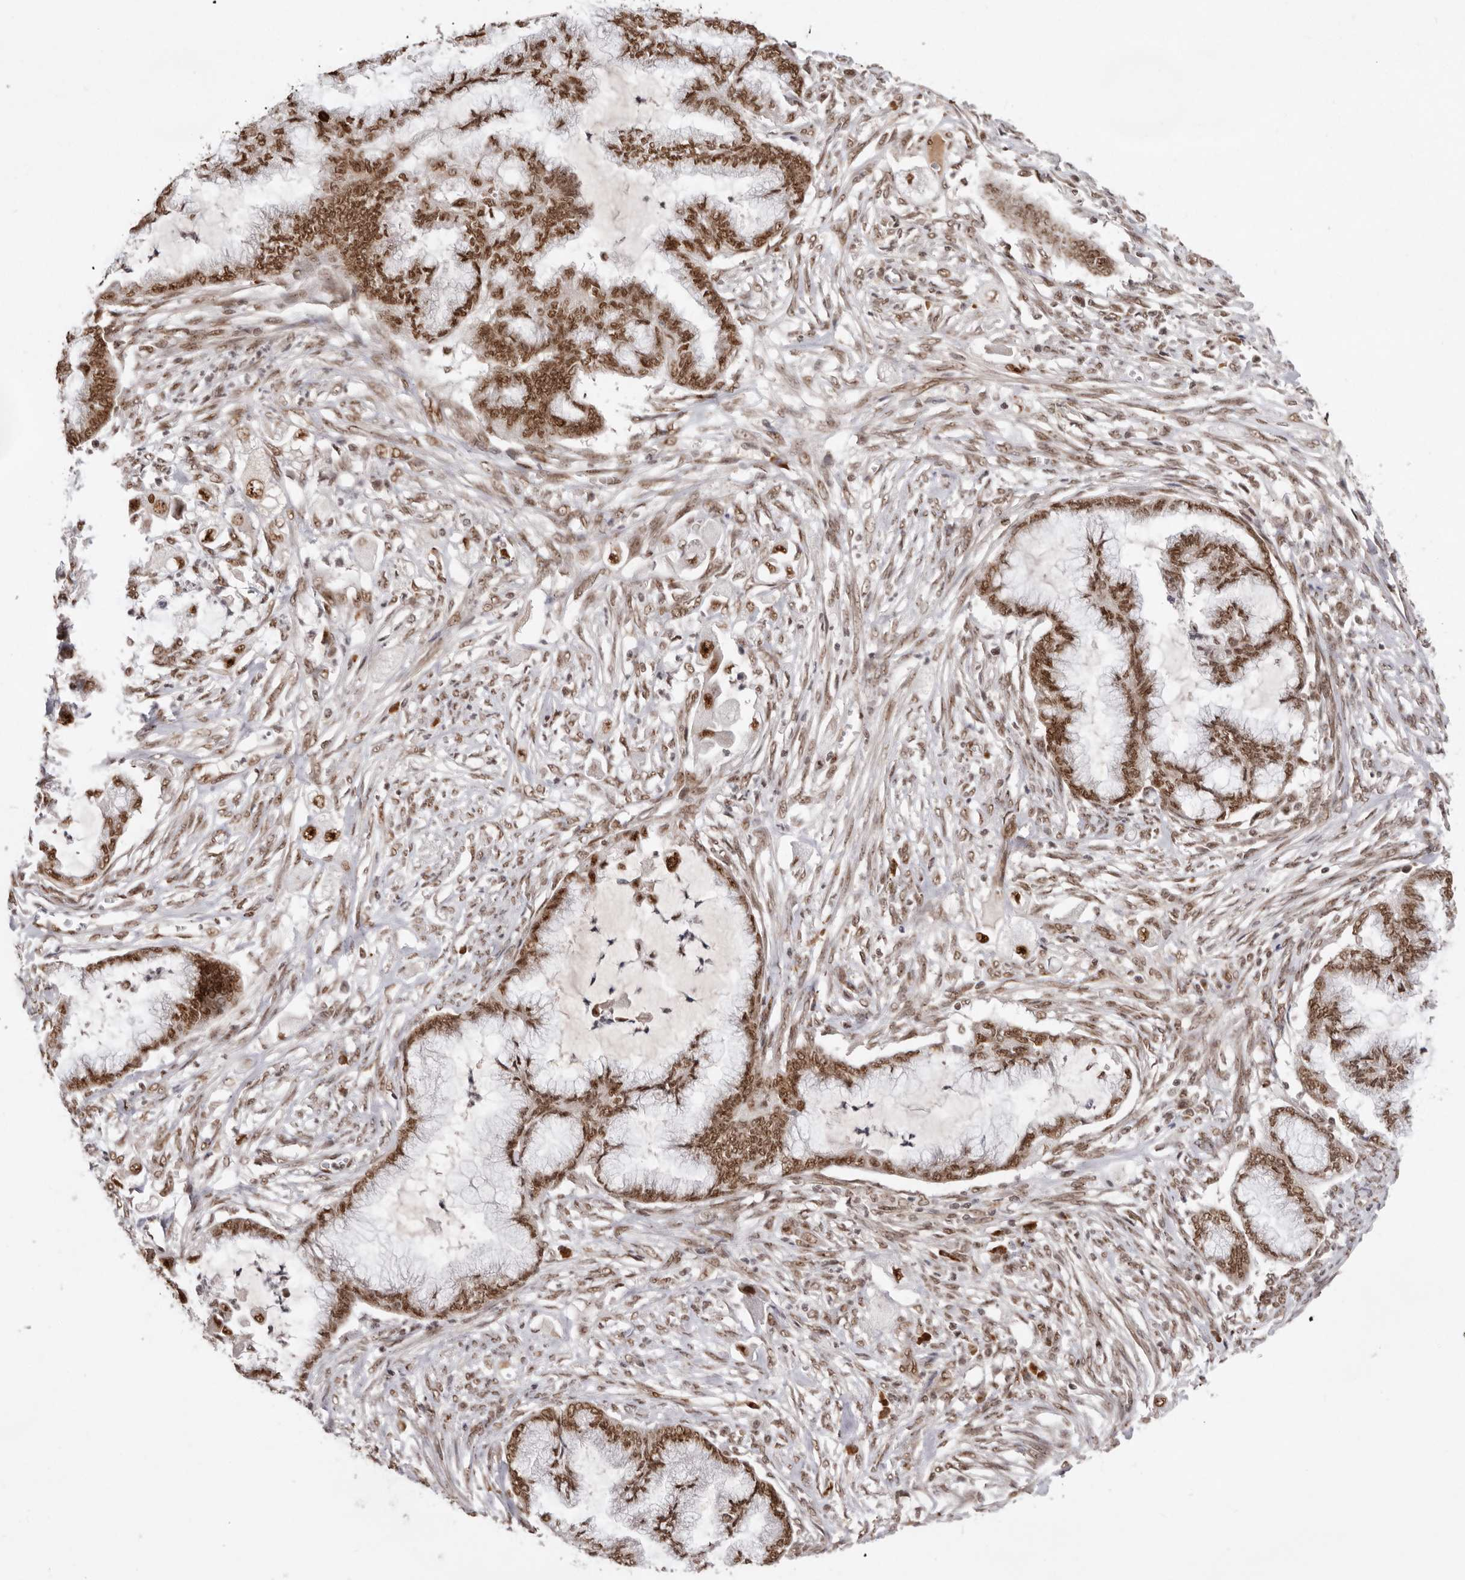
{"staining": {"intensity": "strong", "quantity": ">75%", "location": "nuclear"}, "tissue": "endometrial cancer", "cell_type": "Tumor cells", "image_type": "cancer", "snomed": [{"axis": "morphology", "description": "Adenocarcinoma, NOS"}, {"axis": "topography", "description": "Endometrium"}], "caption": "The photomicrograph demonstrates a brown stain indicating the presence of a protein in the nuclear of tumor cells in adenocarcinoma (endometrial).", "gene": "CHTOP", "patient": {"sex": "female", "age": 86}}